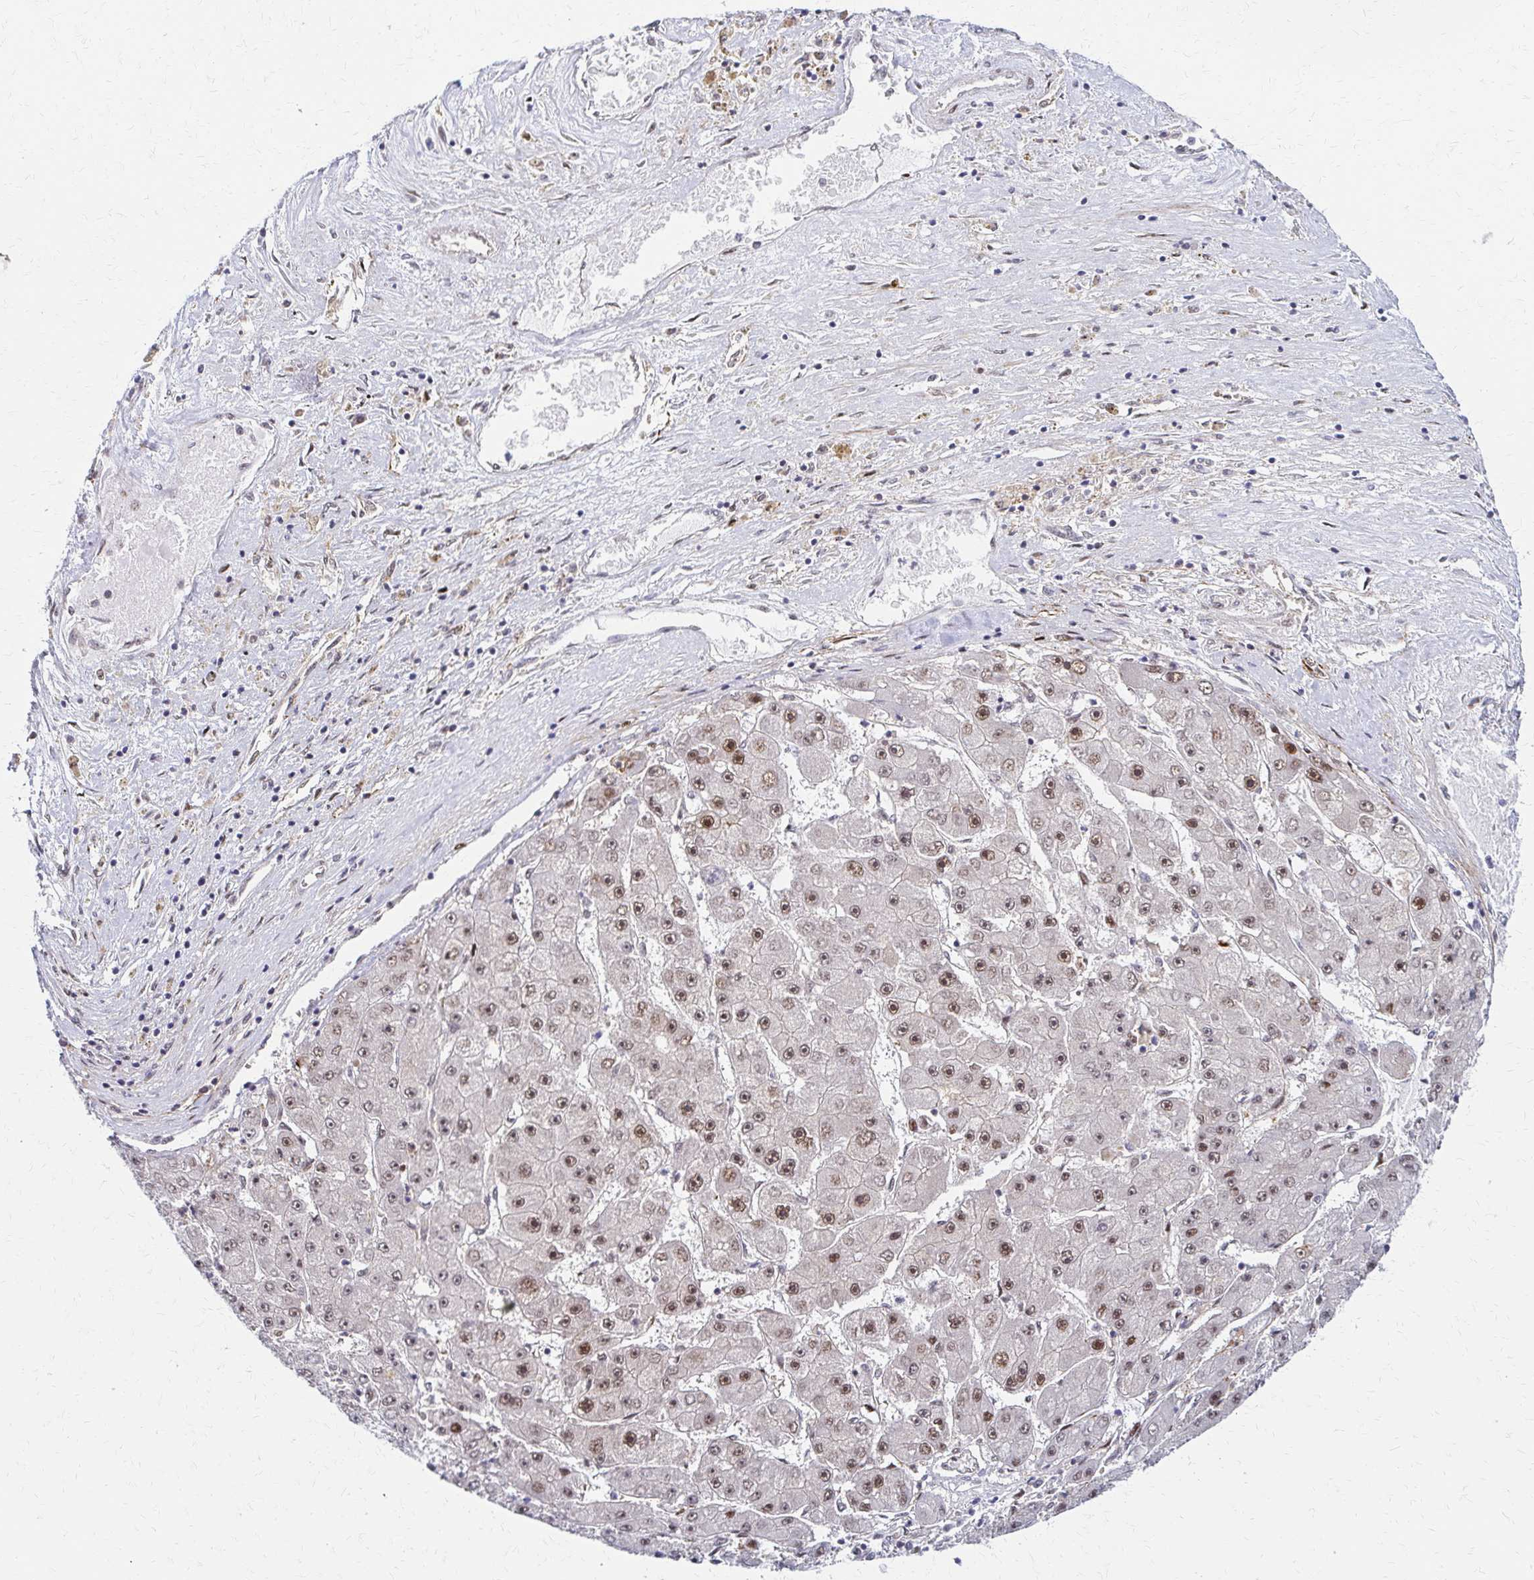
{"staining": {"intensity": "moderate", "quantity": ">75%", "location": "nuclear"}, "tissue": "liver cancer", "cell_type": "Tumor cells", "image_type": "cancer", "snomed": [{"axis": "morphology", "description": "Carcinoma, Hepatocellular, NOS"}, {"axis": "topography", "description": "Liver"}], "caption": "Protein staining reveals moderate nuclear positivity in about >75% of tumor cells in liver hepatocellular carcinoma.", "gene": "PSMD7", "patient": {"sex": "female", "age": 61}}